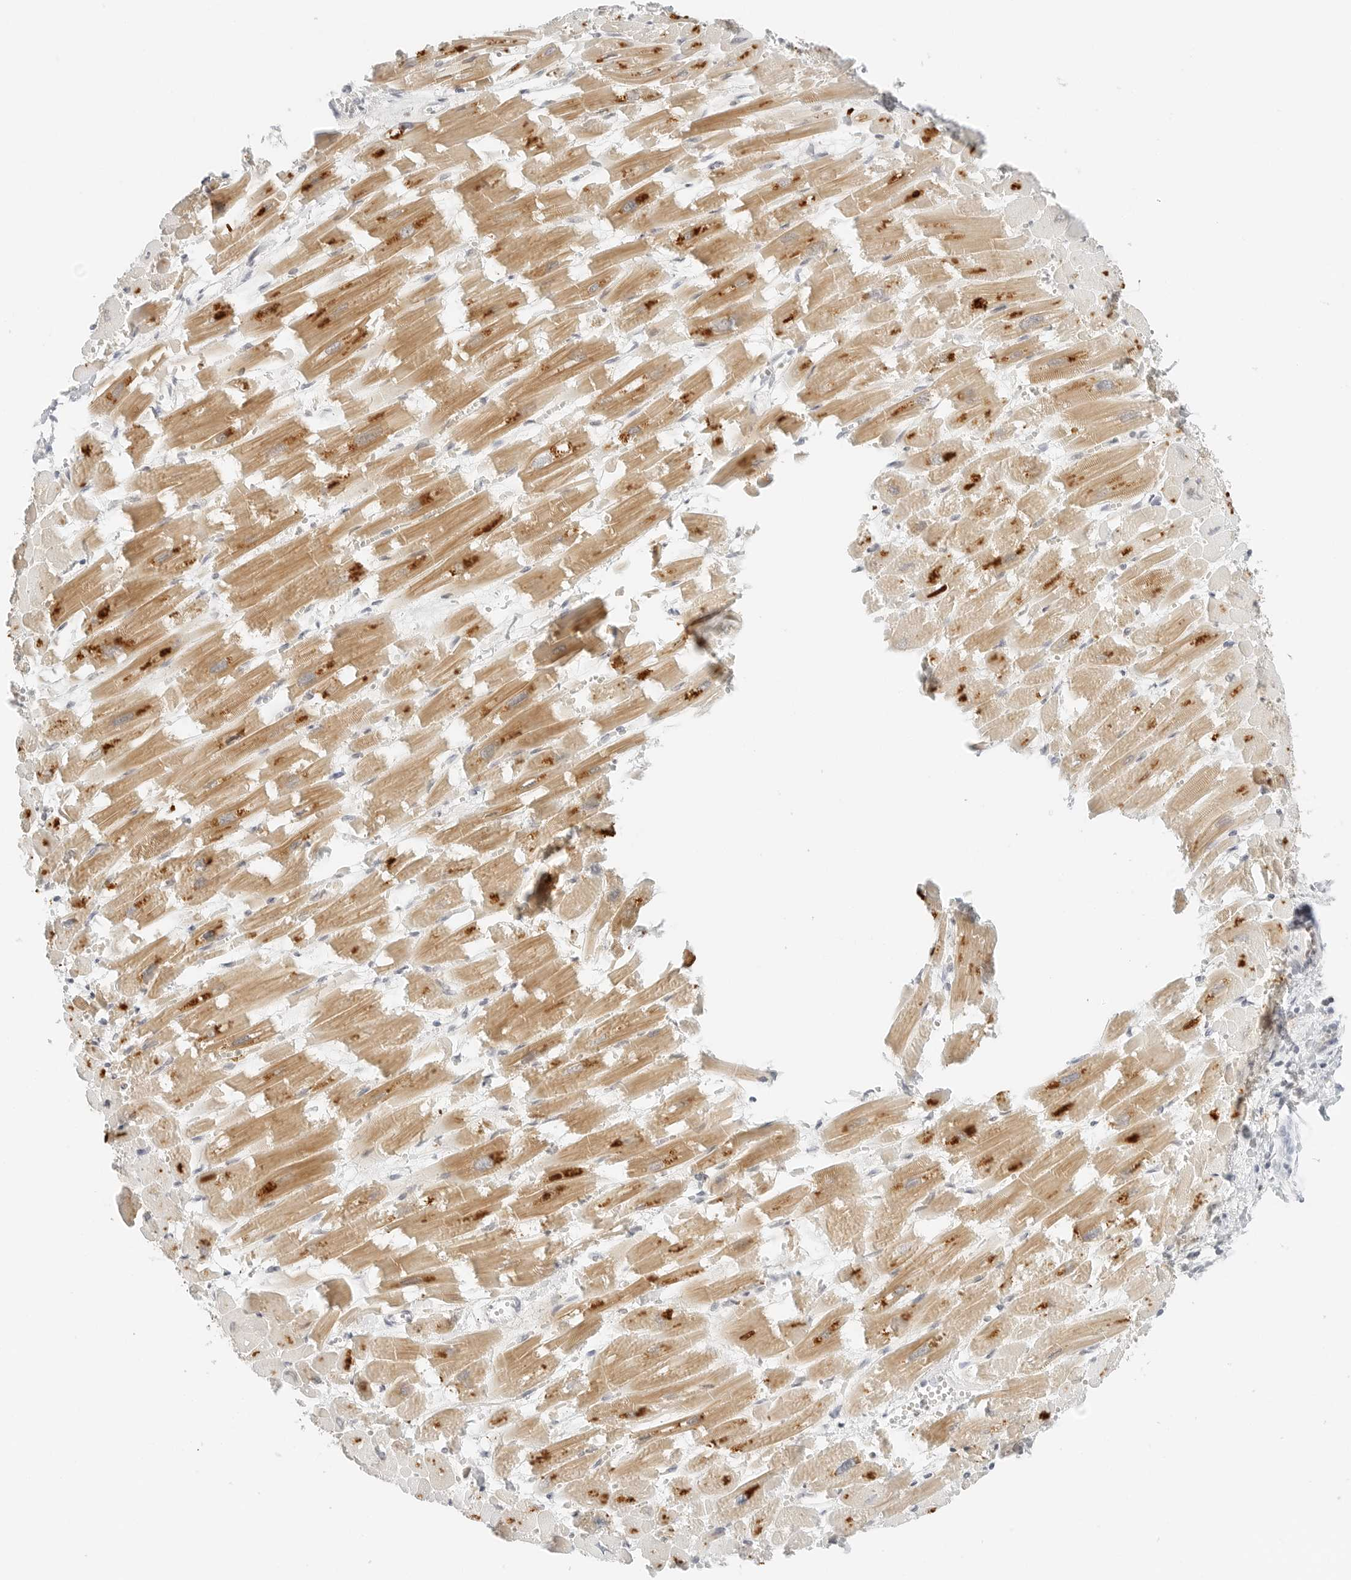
{"staining": {"intensity": "moderate", "quantity": ">75%", "location": "cytoplasmic/membranous"}, "tissue": "heart muscle", "cell_type": "Cardiomyocytes", "image_type": "normal", "snomed": [{"axis": "morphology", "description": "Normal tissue, NOS"}, {"axis": "topography", "description": "Heart"}], "caption": "A high-resolution image shows IHC staining of benign heart muscle, which shows moderate cytoplasmic/membranous expression in approximately >75% of cardiomyocytes. (brown staining indicates protein expression, while blue staining denotes nuclei).", "gene": "NEO1", "patient": {"sex": "male", "age": 54}}